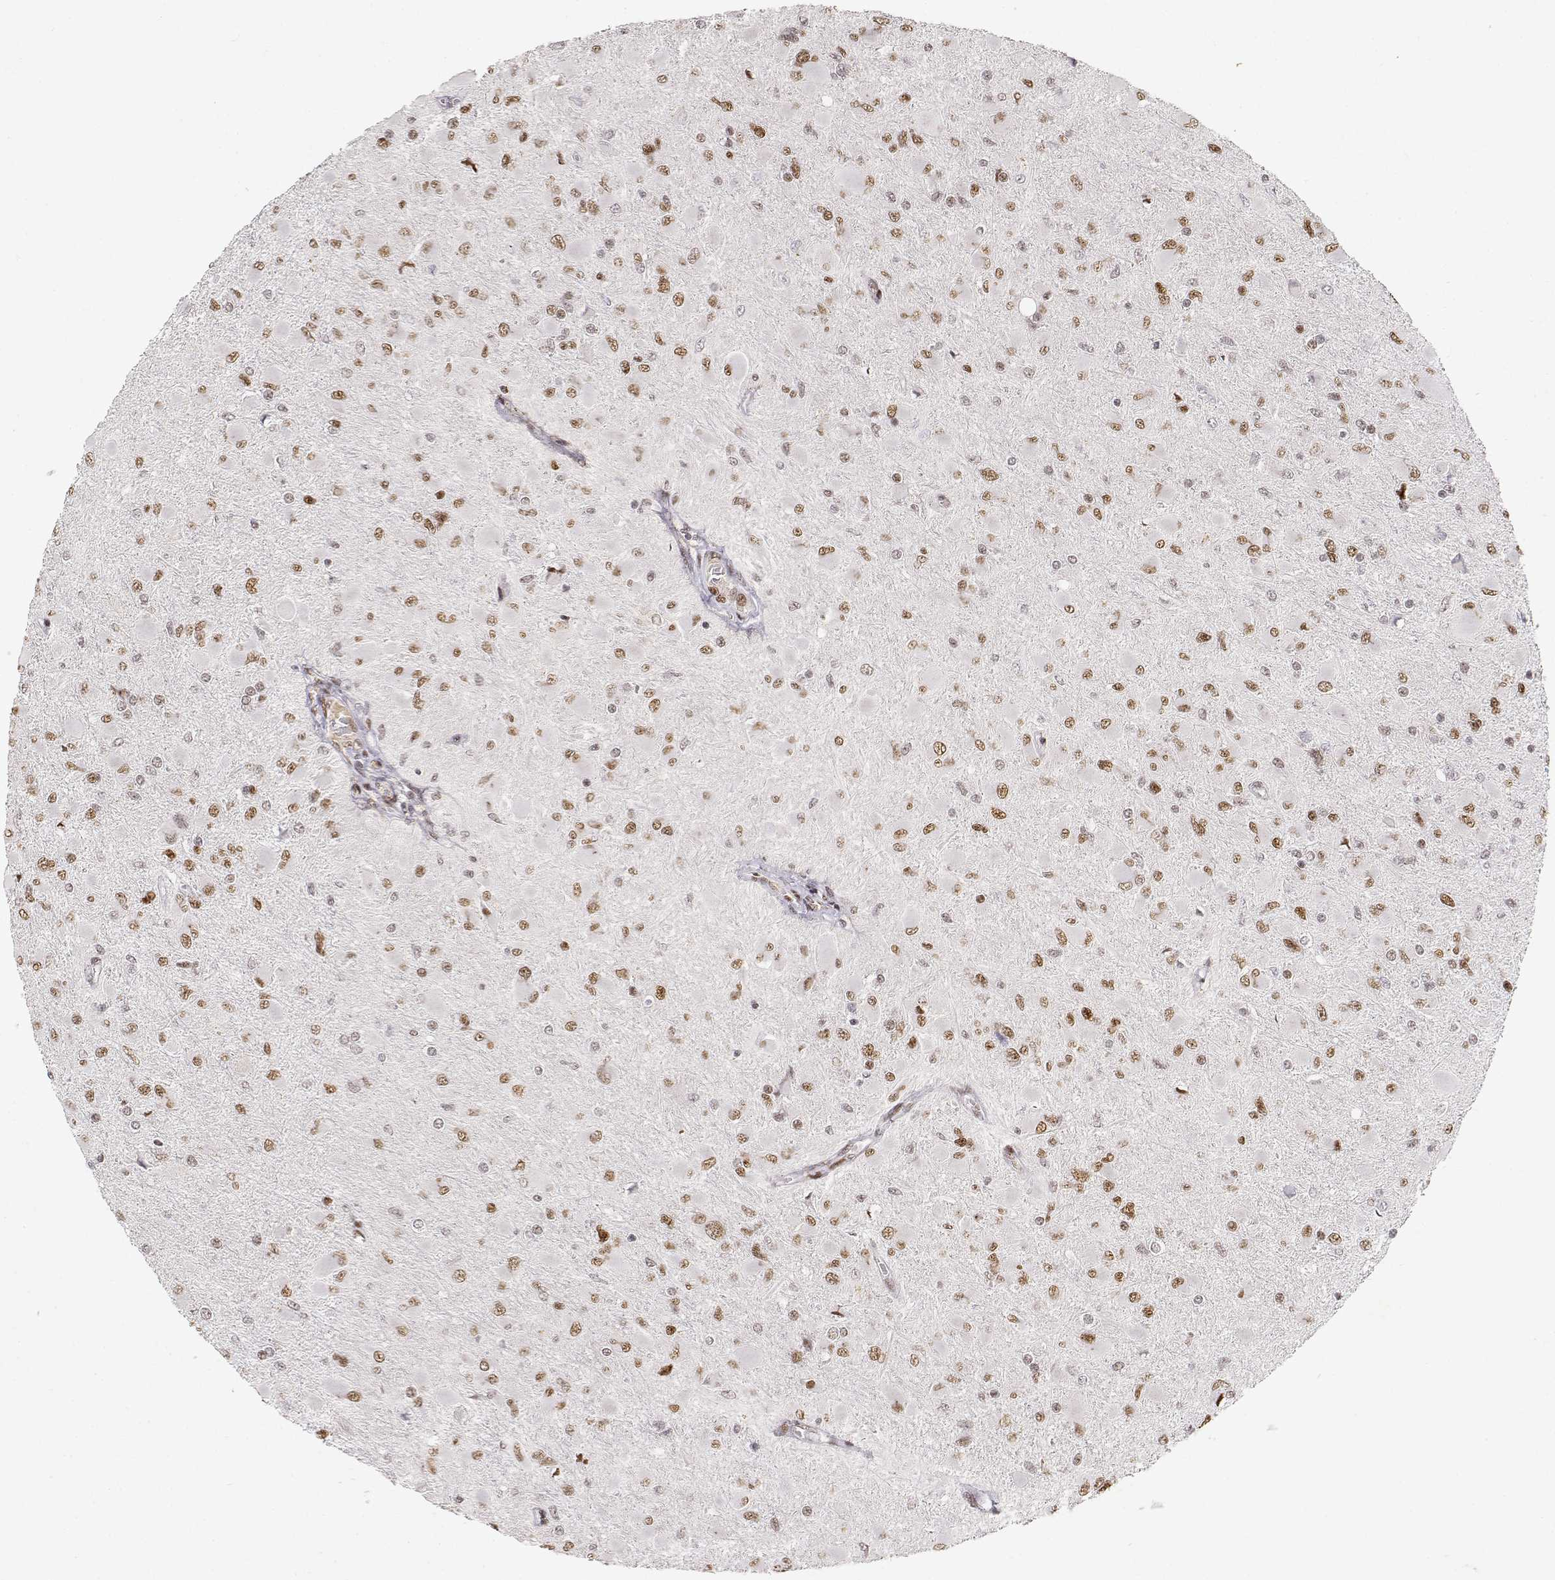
{"staining": {"intensity": "moderate", "quantity": "25%-75%", "location": "nuclear"}, "tissue": "glioma", "cell_type": "Tumor cells", "image_type": "cancer", "snomed": [{"axis": "morphology", "description": "Glioma, malignant, High grade"}, {"axis": "topography", "description": "Cerebral cortex"}], "caption": "DAB (3,3'-diaminobenzidine) immunohistochemical staining of glioma reveals moderate nuclear protein staining in about 25%-75% of tumor cells. The staining was performed using DAB to visualize the protein expression in brown, while the nuclei were stained in blue with hematoxylin (Magnification: 20x).", "gene": "RSF1", "patient": {"sex": "female", "age": 36}}